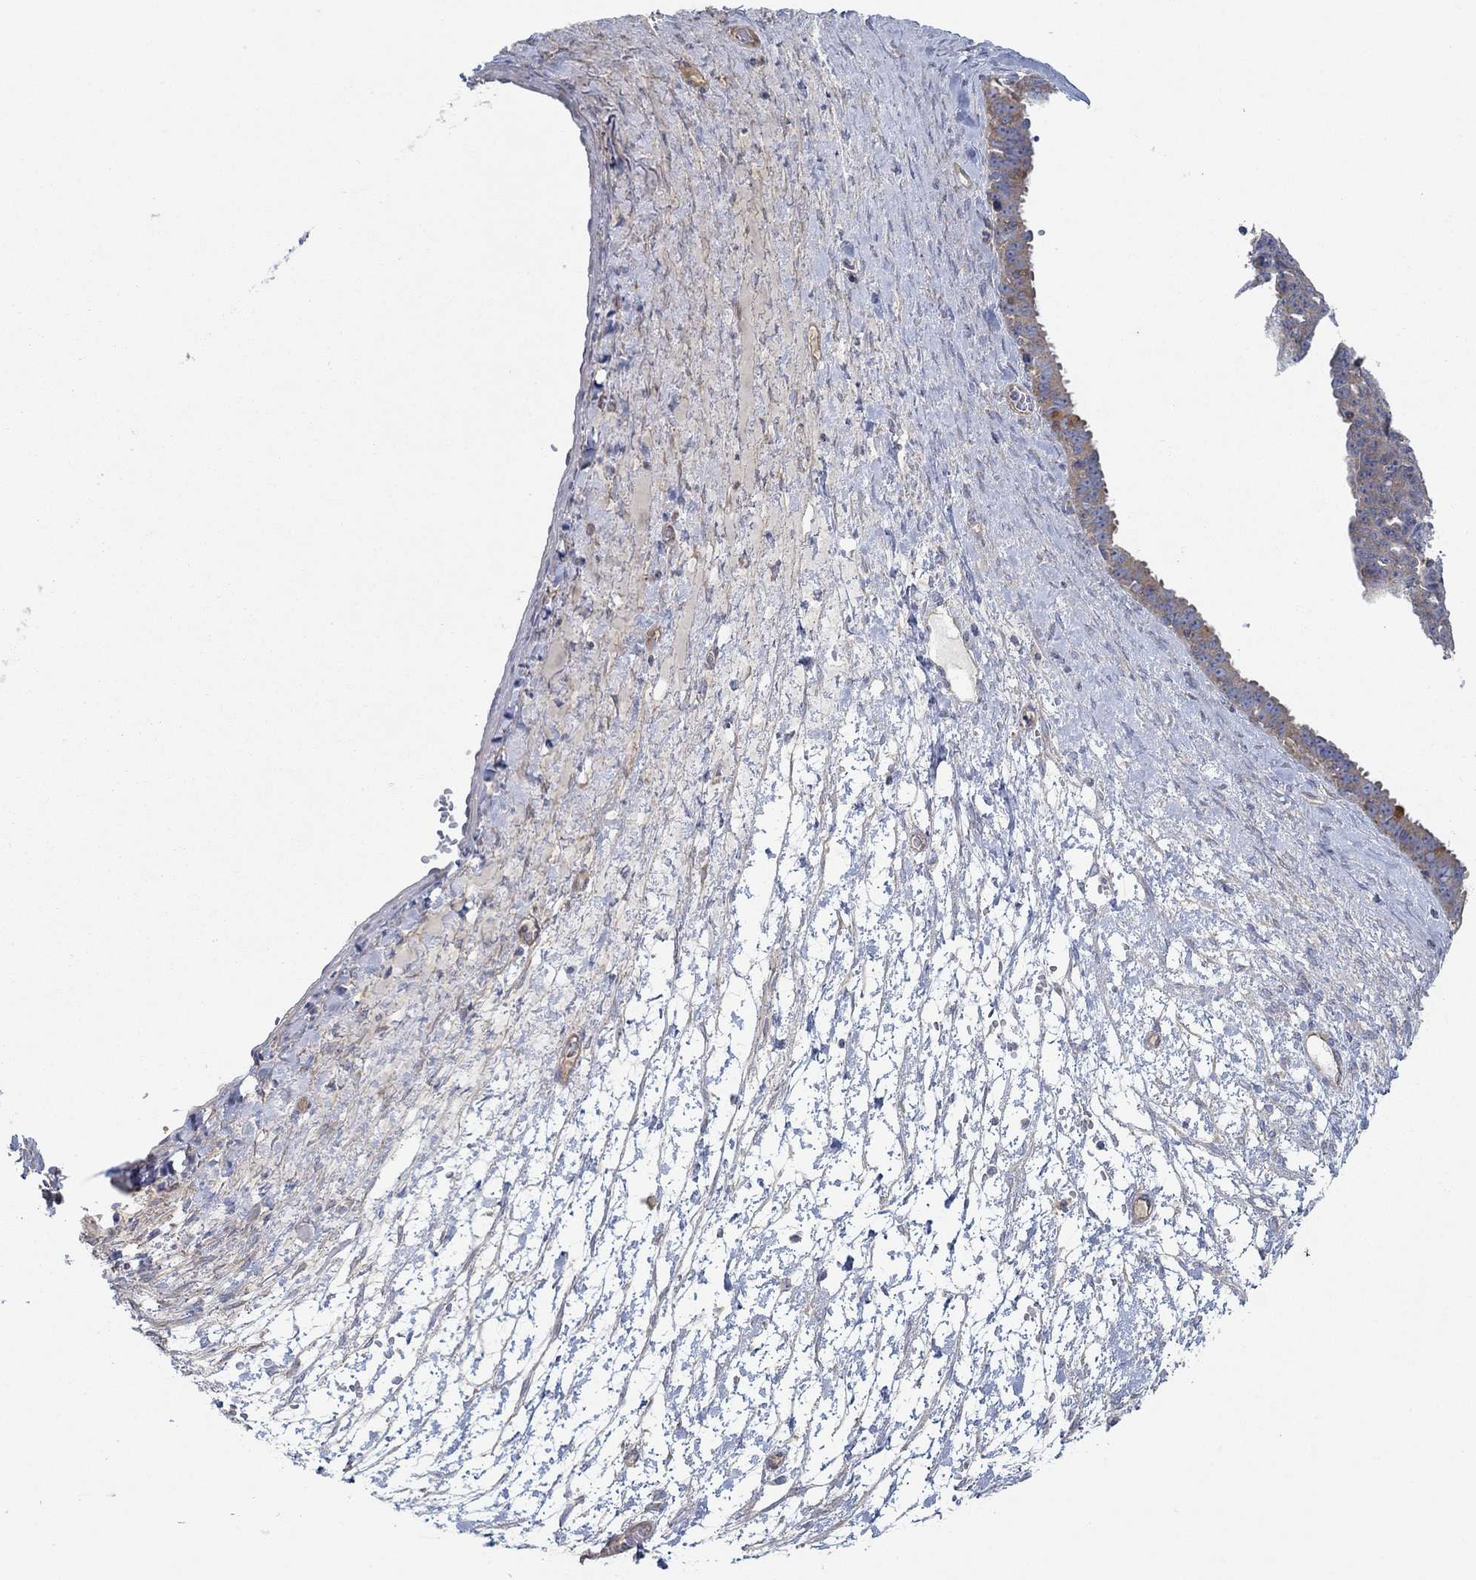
{"staining": {"intensity": "moderate", "quantity": "<25%", "location": "cytoplasmic/membranous"}, "tissue": "ovarian cancer", "cell_type": "Tumor cells", "image_type": "cancer", "snomed": [{"axis": "morphology", "description": "Cystadenocarcinoma, serous, NOS"}, {"axis": "topography", "description": "Ovary"}], "caption": "Immunohistochemical staining of ovarian serous cystadenocarcinoma demonstrates low levels of moderate cytoplasmic/membranous protein staining in approximately <25% of tumor cells.", "gene": "SPAG9", "patient": {"sex": "female", "age": 71}}